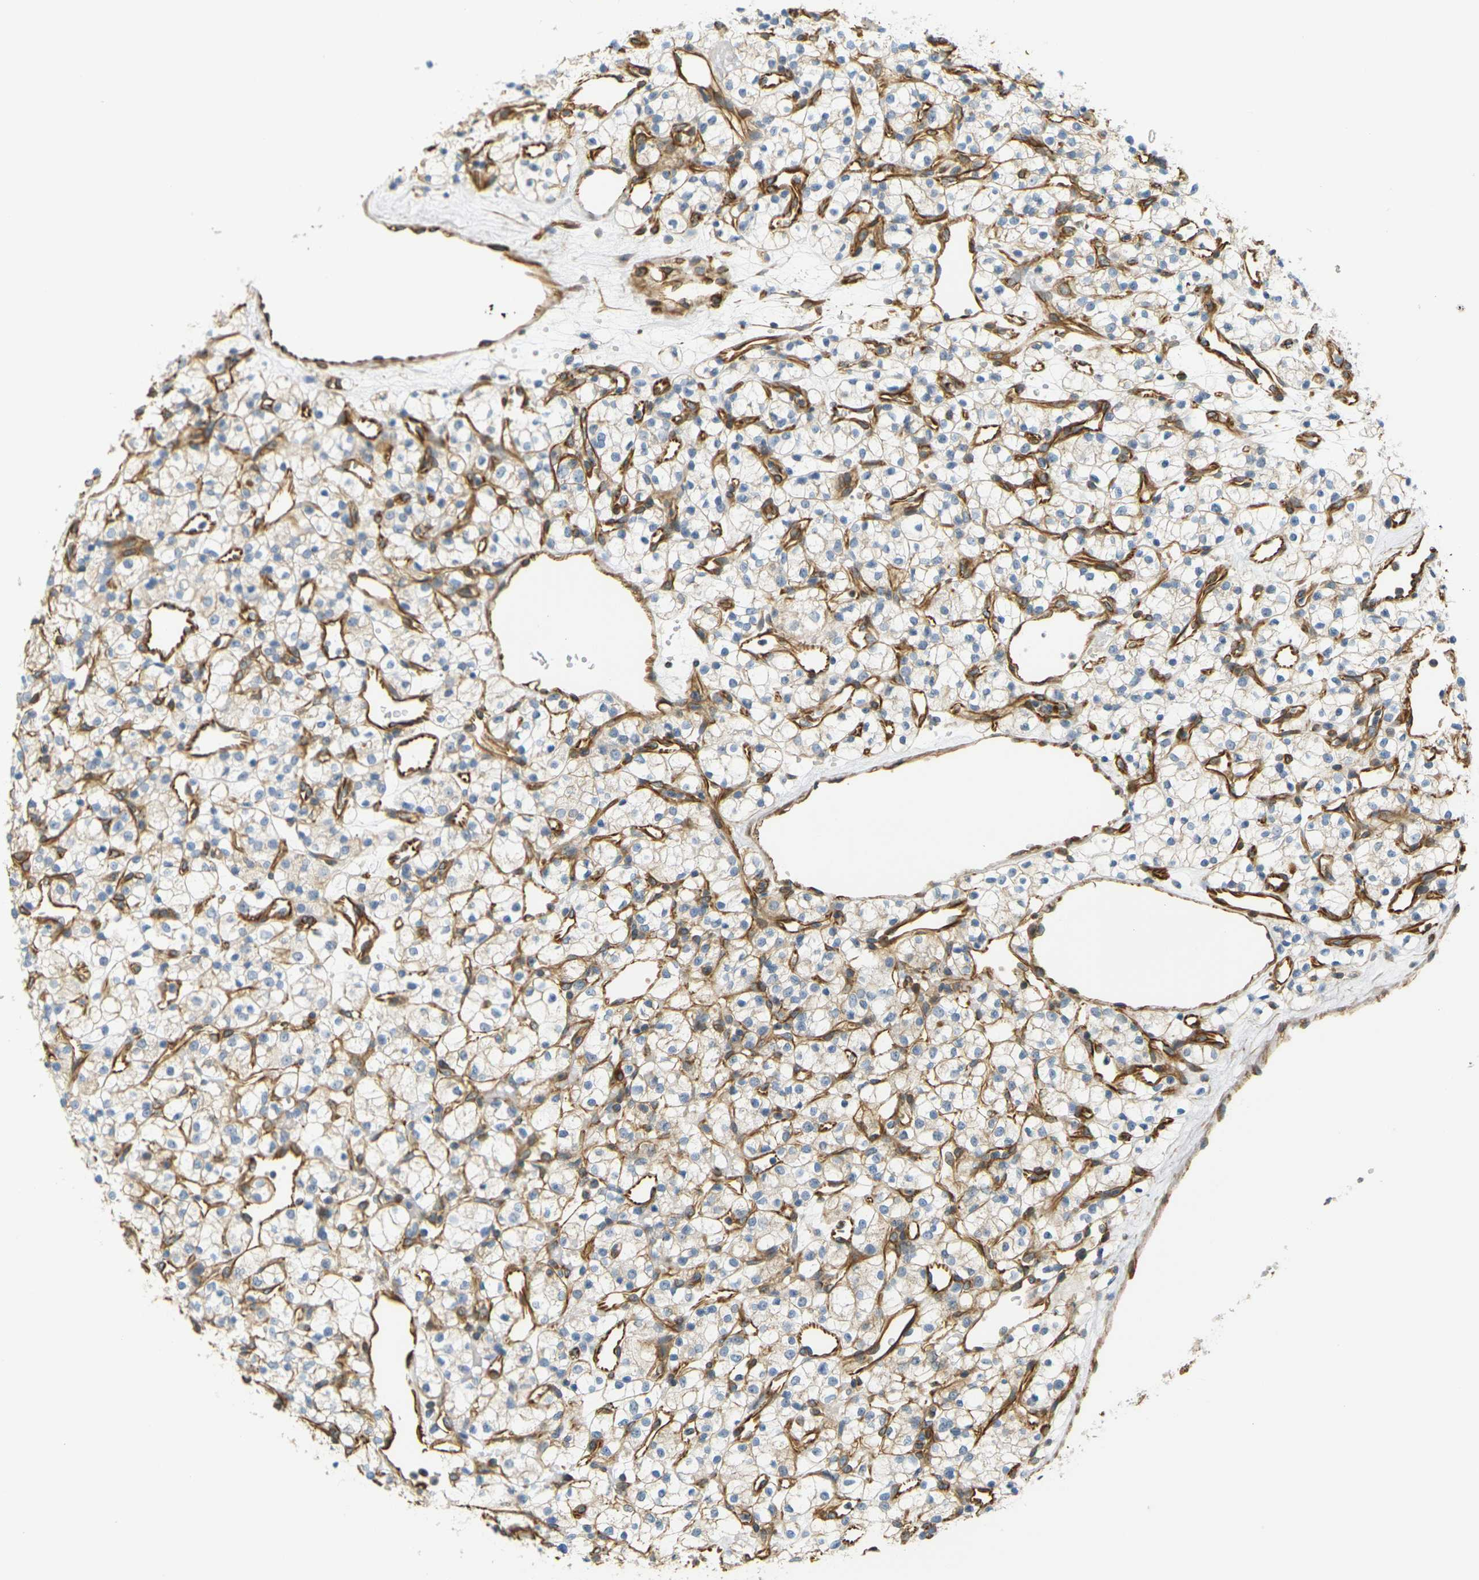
{"staining": {"intensity": "weak", "quantity": "<25%", "location": "cytoplasmic/membranous"}, "tissue": "renal cancer", "cell_type": "Tumor cells", "image_type": "cancer", "snomed": [{"axis": "morphology", "description": "Adenocarcinoma, NOS"}, {"axis": "topography", "description": "Kidney"}], "caption": "IHC image of human renal adenocarcinoma stained for a protein (brown), which shows no positivity in tumor cells.", "gene": "CYTH3", "patient": {"sex": "female", "age": 60}}